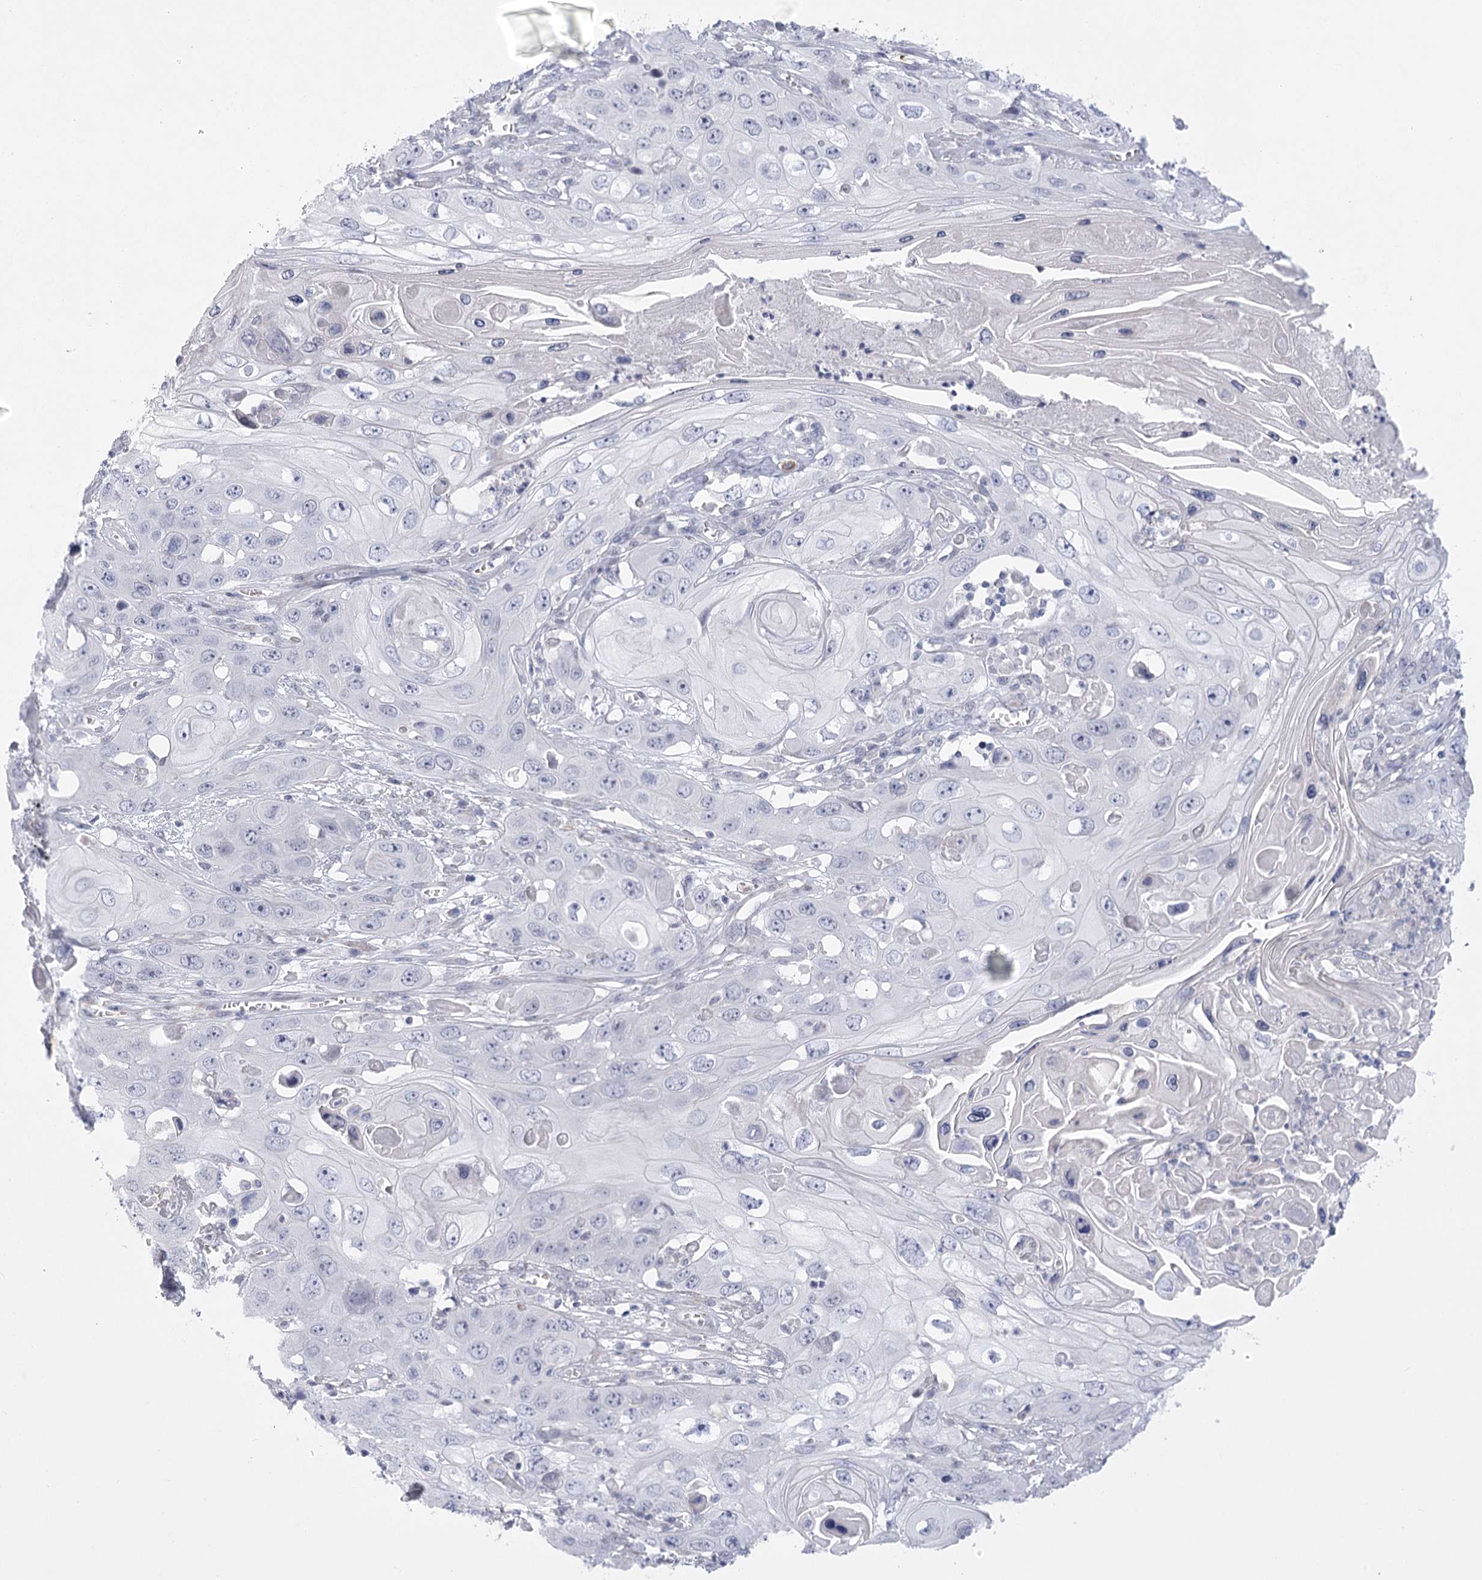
{"staining": {"intensity": "negative", "quantity": "none", "location": "none"}, "tissue": "skin cancer", "cell_type": "Tumor cells", "image_type": "cancer", "snomed": [{"axis": "morphology", "description": "Squamous cell carcinoma, NOS"}, {"axis": "topography", "description": "Skin"}], "caption": "The micrograph displays no staining of tumor cells in squamous cell carcinoma (skin).", "gene": "FAM76B", "patient": {"sex": "male", "age": 55}}